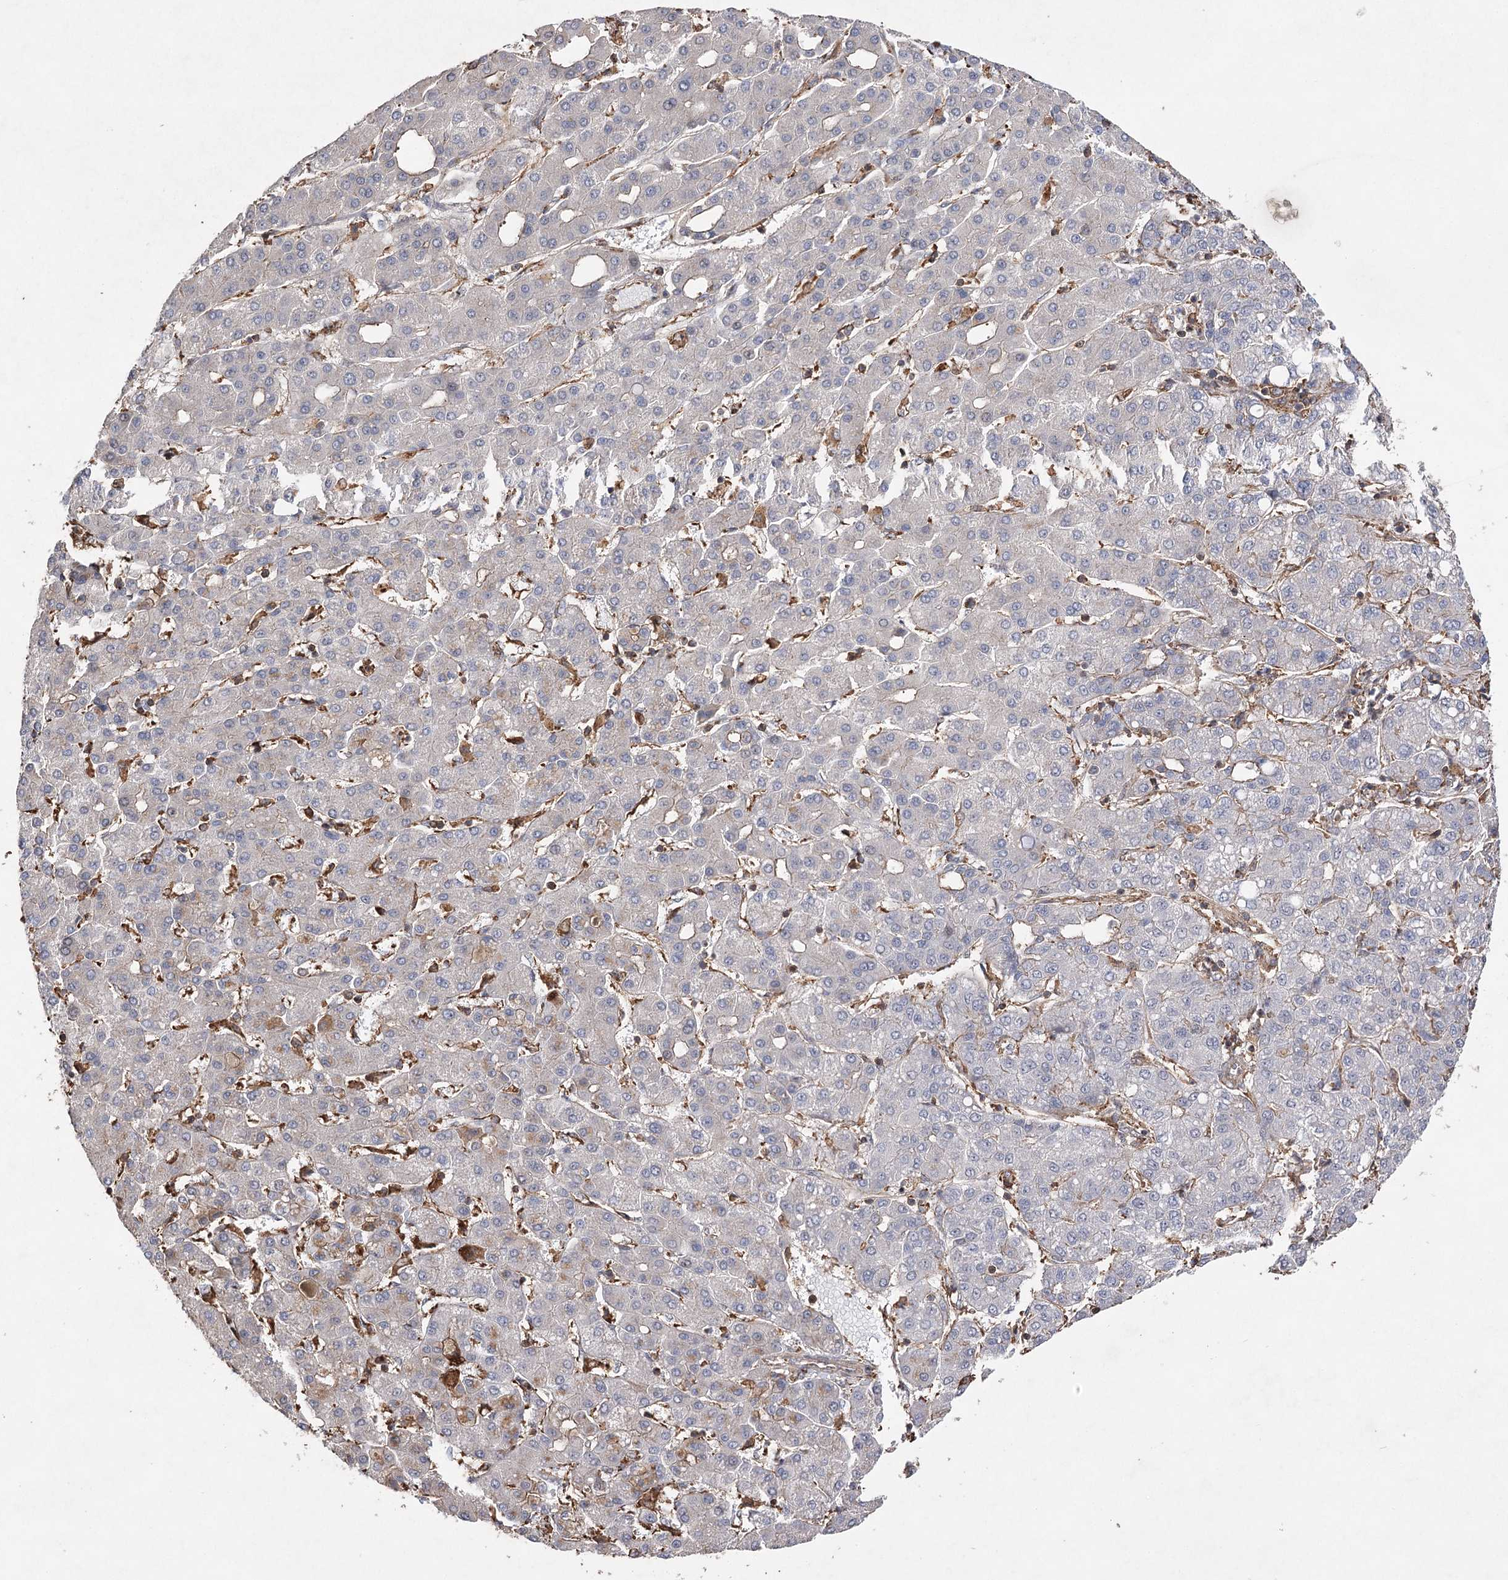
{"staining": {"intensity": "negative", "quantity": "none", "location": "none"}, "tissue": "liver cancer", "cell_type": "Tumor cells", "image_type": "cancer", "snomed": [{"axis": "morphology", "description": "Carcinoma, Hepatocellular, NOS"}, {"axis": "topography", "description": "Liver"}], "caption": "IHC photomicrograph of neoplastic tissue: liver hepatocellular carcinoma stained with DAB (3,3'-diaminobenzidine) reveals no significant protein staining in tumor cells.", "gene": "OBSL1", "patient": {"sex": "male", "age": 65}}